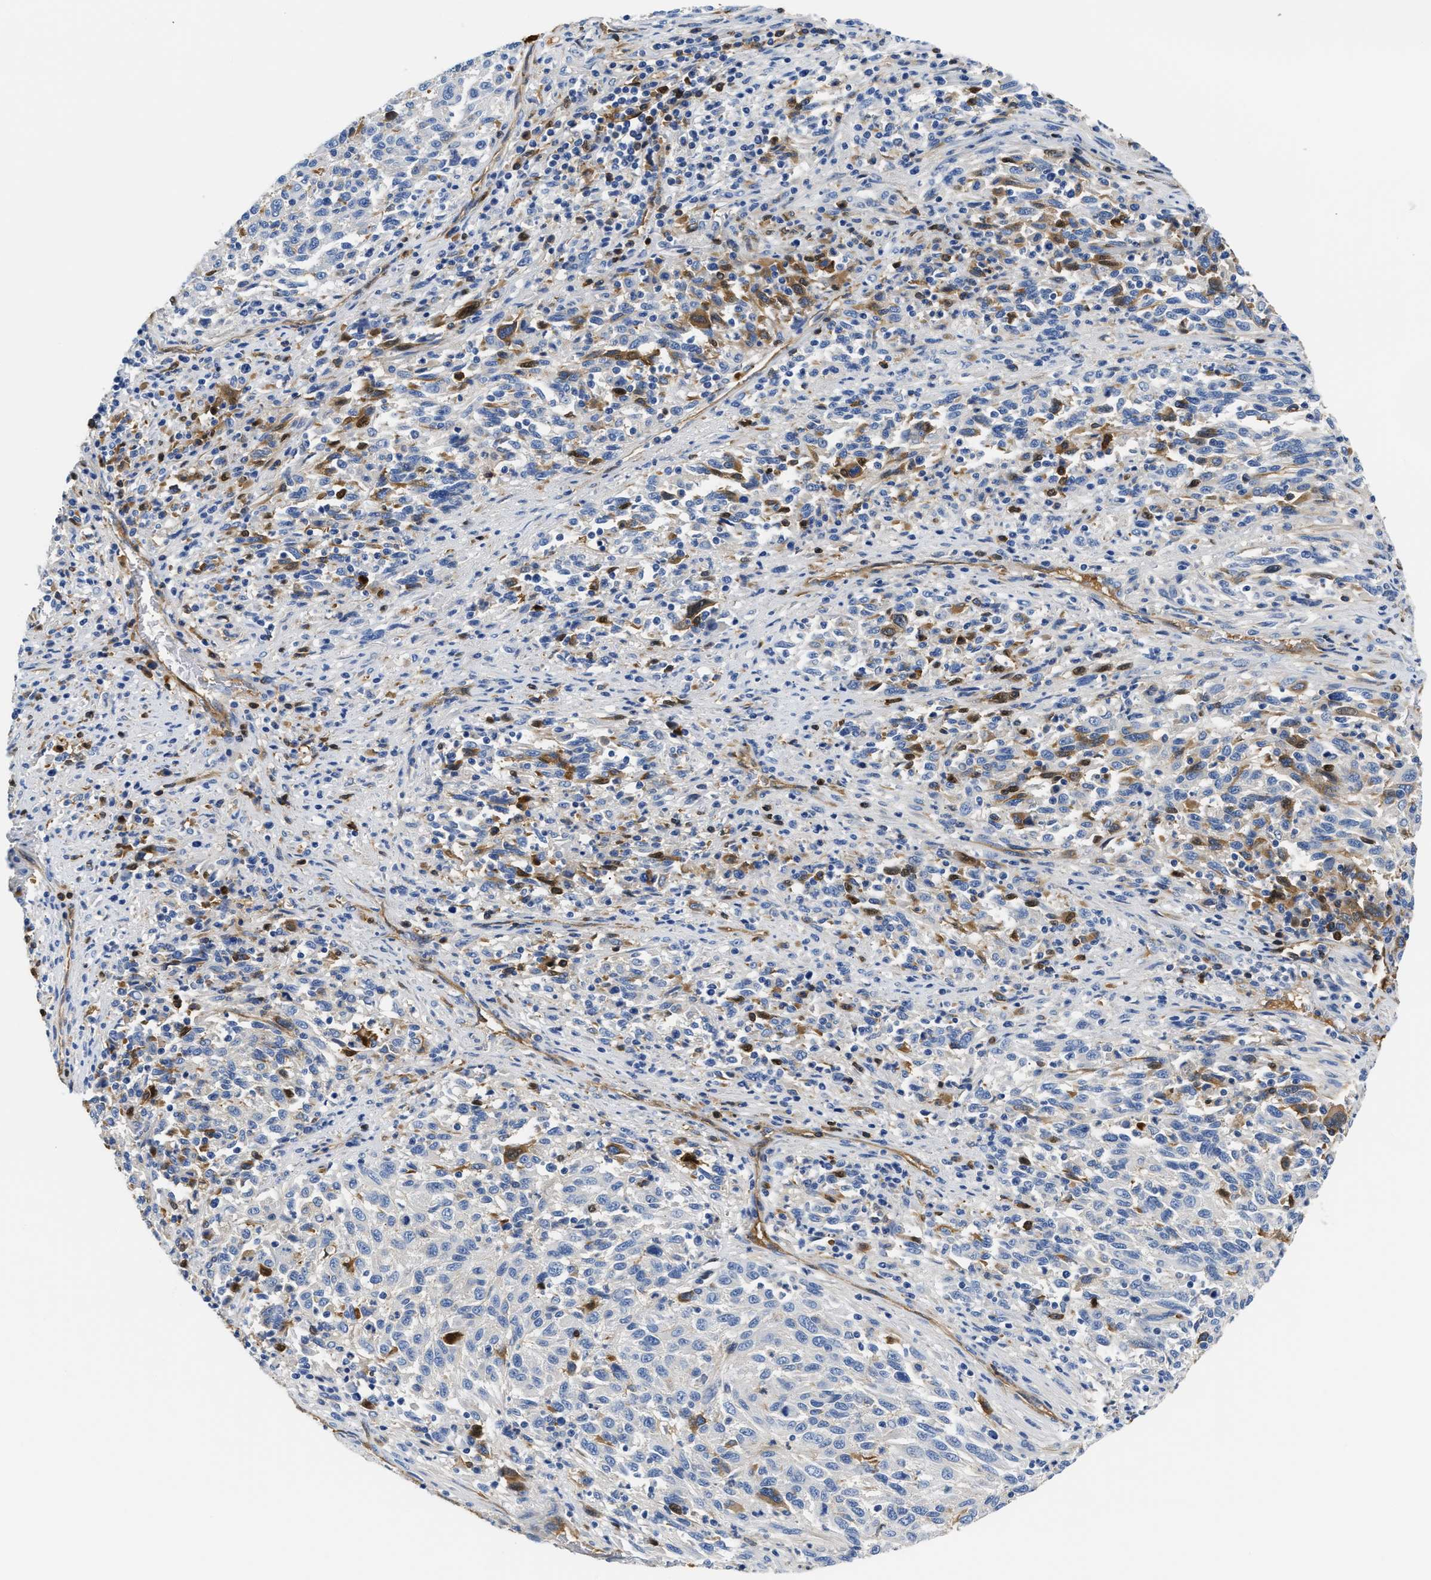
{"staining": {"intensity": "negative", "quantity": "none", "location": "none"}, "tissue": "melanoma", "cell_type": "Tumor cells", "image_type": "cancer", "snomed": [{"axis": "morphology", "description": "Malignant melanoma, Metastatic site"}, {"axis": "topography", "description": "Lymph node"}], "caption": "A histopathology image of human malignant melanoma (metastatic site) is negative for staining in tumor cells.", "gene": "GC", "patient": {"sex": "male", "age": 61}}